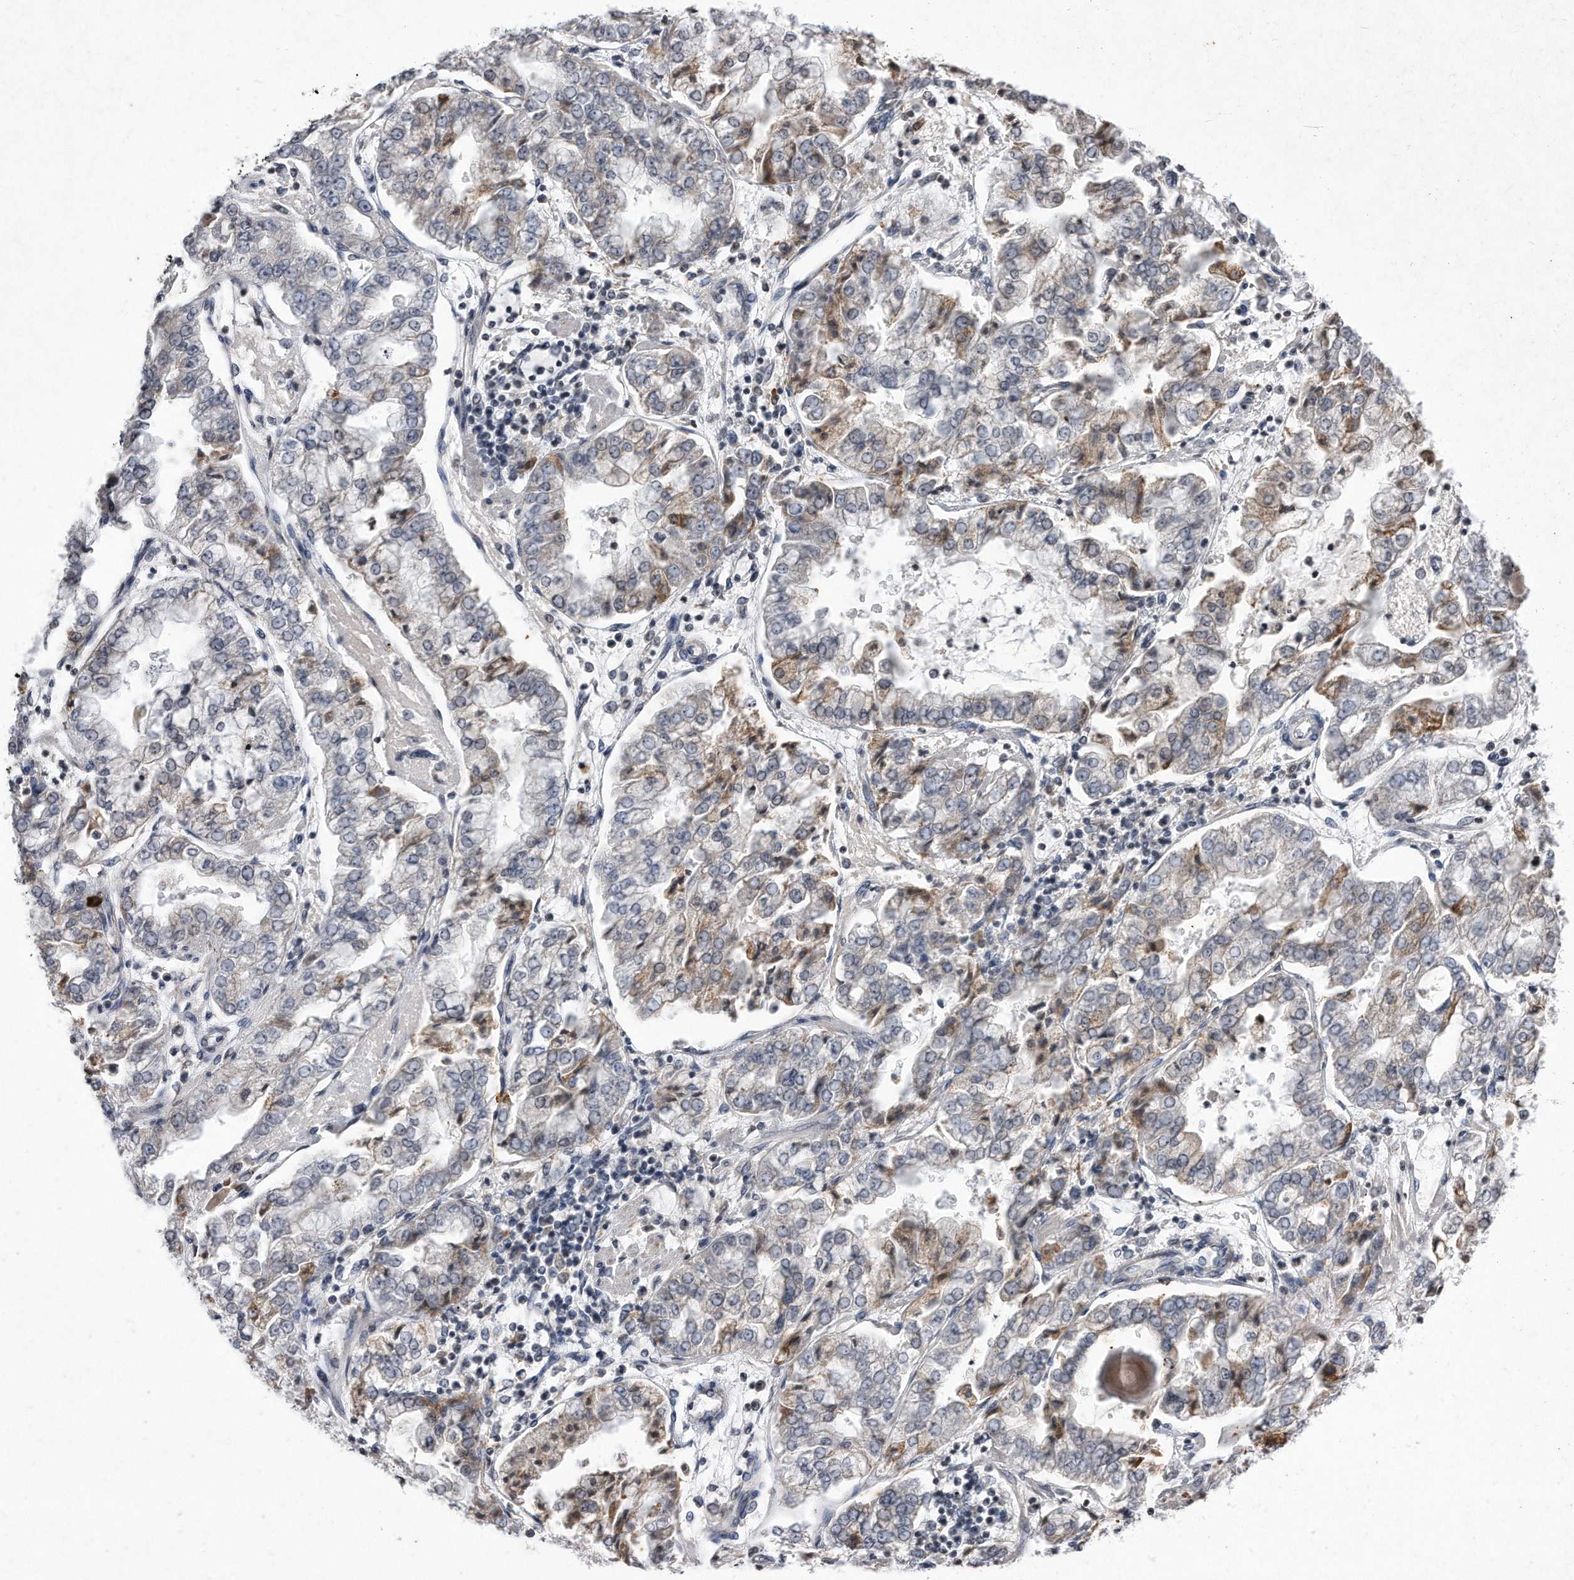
{"staining": {"intensity": "moderate", "quantity": "<25%", "location": "cytoplasmic/membranous"}, "tissue": "stomach cancer", "cell_type": "Tumor cells", "image_type": "cancer", "snomed": [{"axis": "morphology", "description": "Adenocarcinoma, NOS"}, {"axis": "topography", "description": "Stomach"}], "caption": "A high-resolution histopathology image shows immunohistochemistry (IHC) staining of adenocarcinoma (stomach), which exhibits moderate cytoplasmic/membranous staining in about <25% of tumor cells.", "gene": "DAB1", "patient": {"sex": "male", "age": 76}}